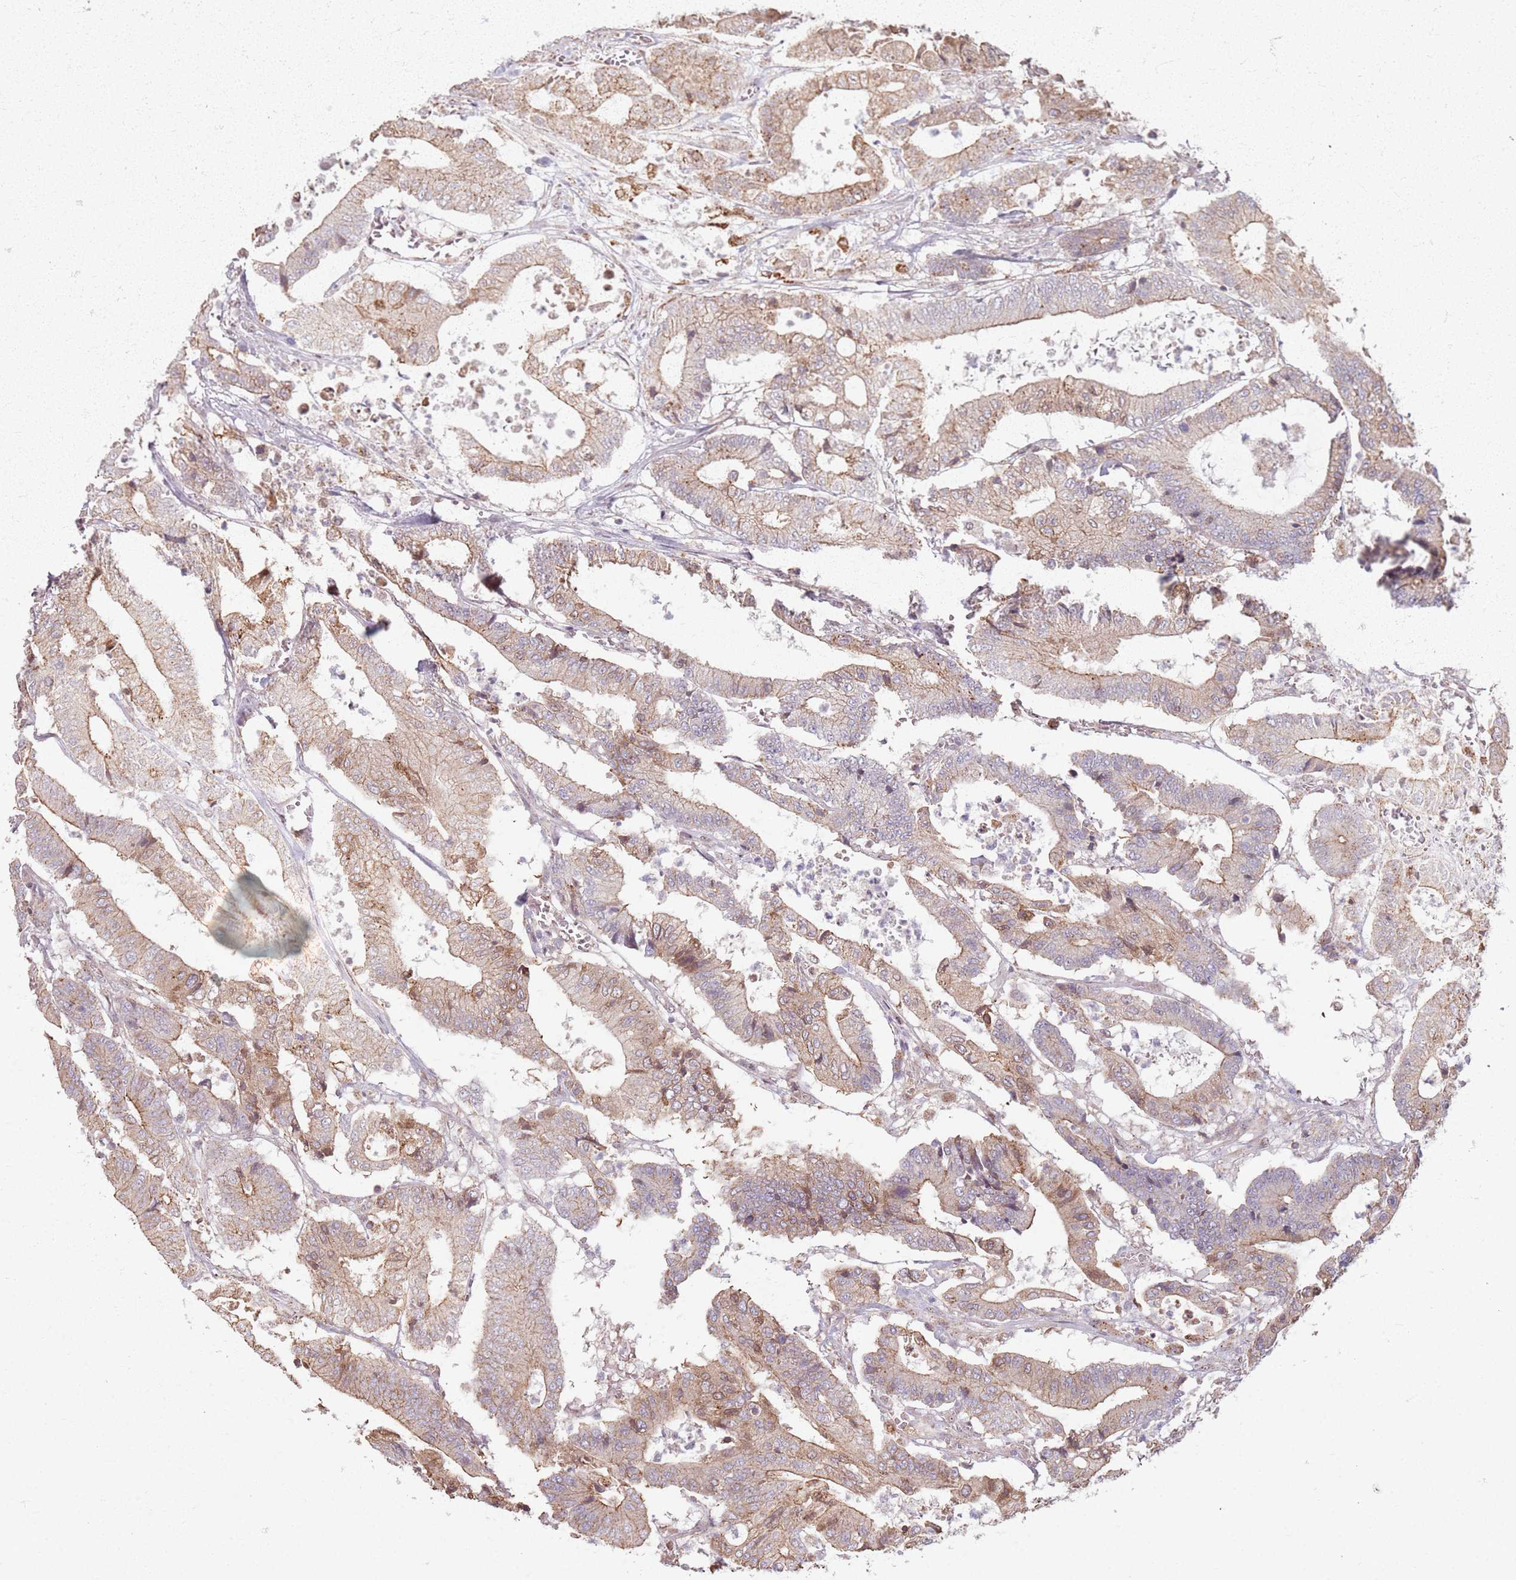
{"staining": {"intensity": "moderate", "quantity": ">75%", "location": "cytoplasmic/membranous"}, "tissue": "colorectal cancer", "cell_type": "Tumor cells", "image_type": "cancer", "snomed": [{"axis": "morphology", "description": "Adenocarcinoma, NOS"}, {"axis": "topography", "description": "Colon"}], "caption": "DAB (3,3'-diaminobenzidine) immunohistochemical staining of human adenocarcinoma (colorectal) reveals moderate cytoplasmic/membranous protein staining in approximately >75% of tumor cells.", "gene": "KCNA5", "patient": {"sex": "female", "age": 84}}